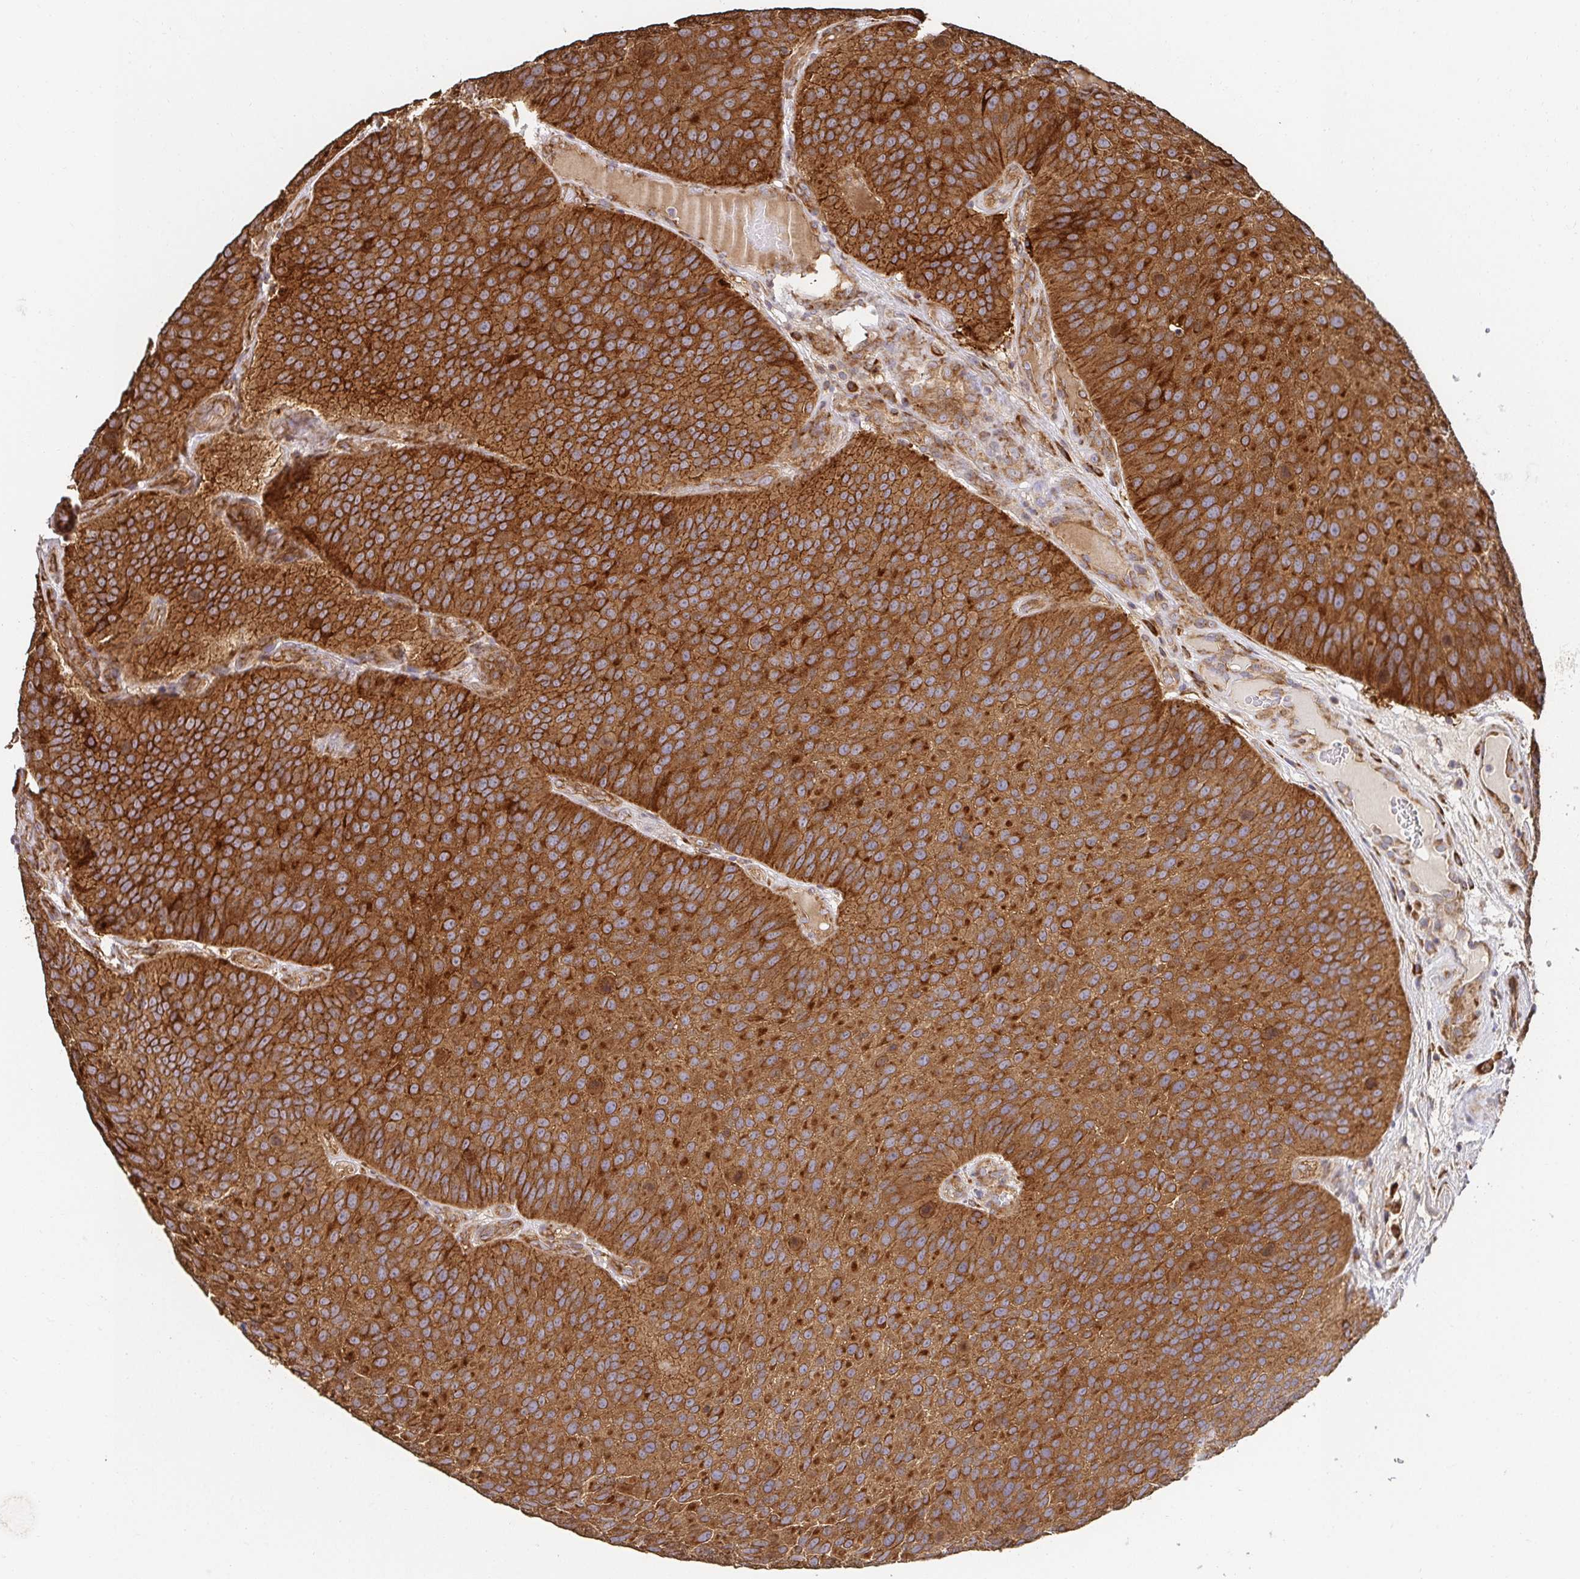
{"staining": {"intensity": "strong", "quantity": ">75%", "location": "cytoplasmic/membranous"}, "tissue": "urothelial cancer", "cell_type": "Tumor cells", "image_type": "cancer", "snomed": [{"axis": "morphology", "description": "Urothelial carcinoma, Low grade"}, {"axis": "topography", "description": "Urinary bladder"}], "caption": "Urothelial carcinoma (low-grade) was stained to show a protein in brown. There is high levels of strong cytoplasmic/membranous staining in about >75% of tumor cells. The protein of interest is shown in brown color, while the nuclei are stained blue.", "gene": "APBB1", "patient": {"sex": "male", "age": 76}}